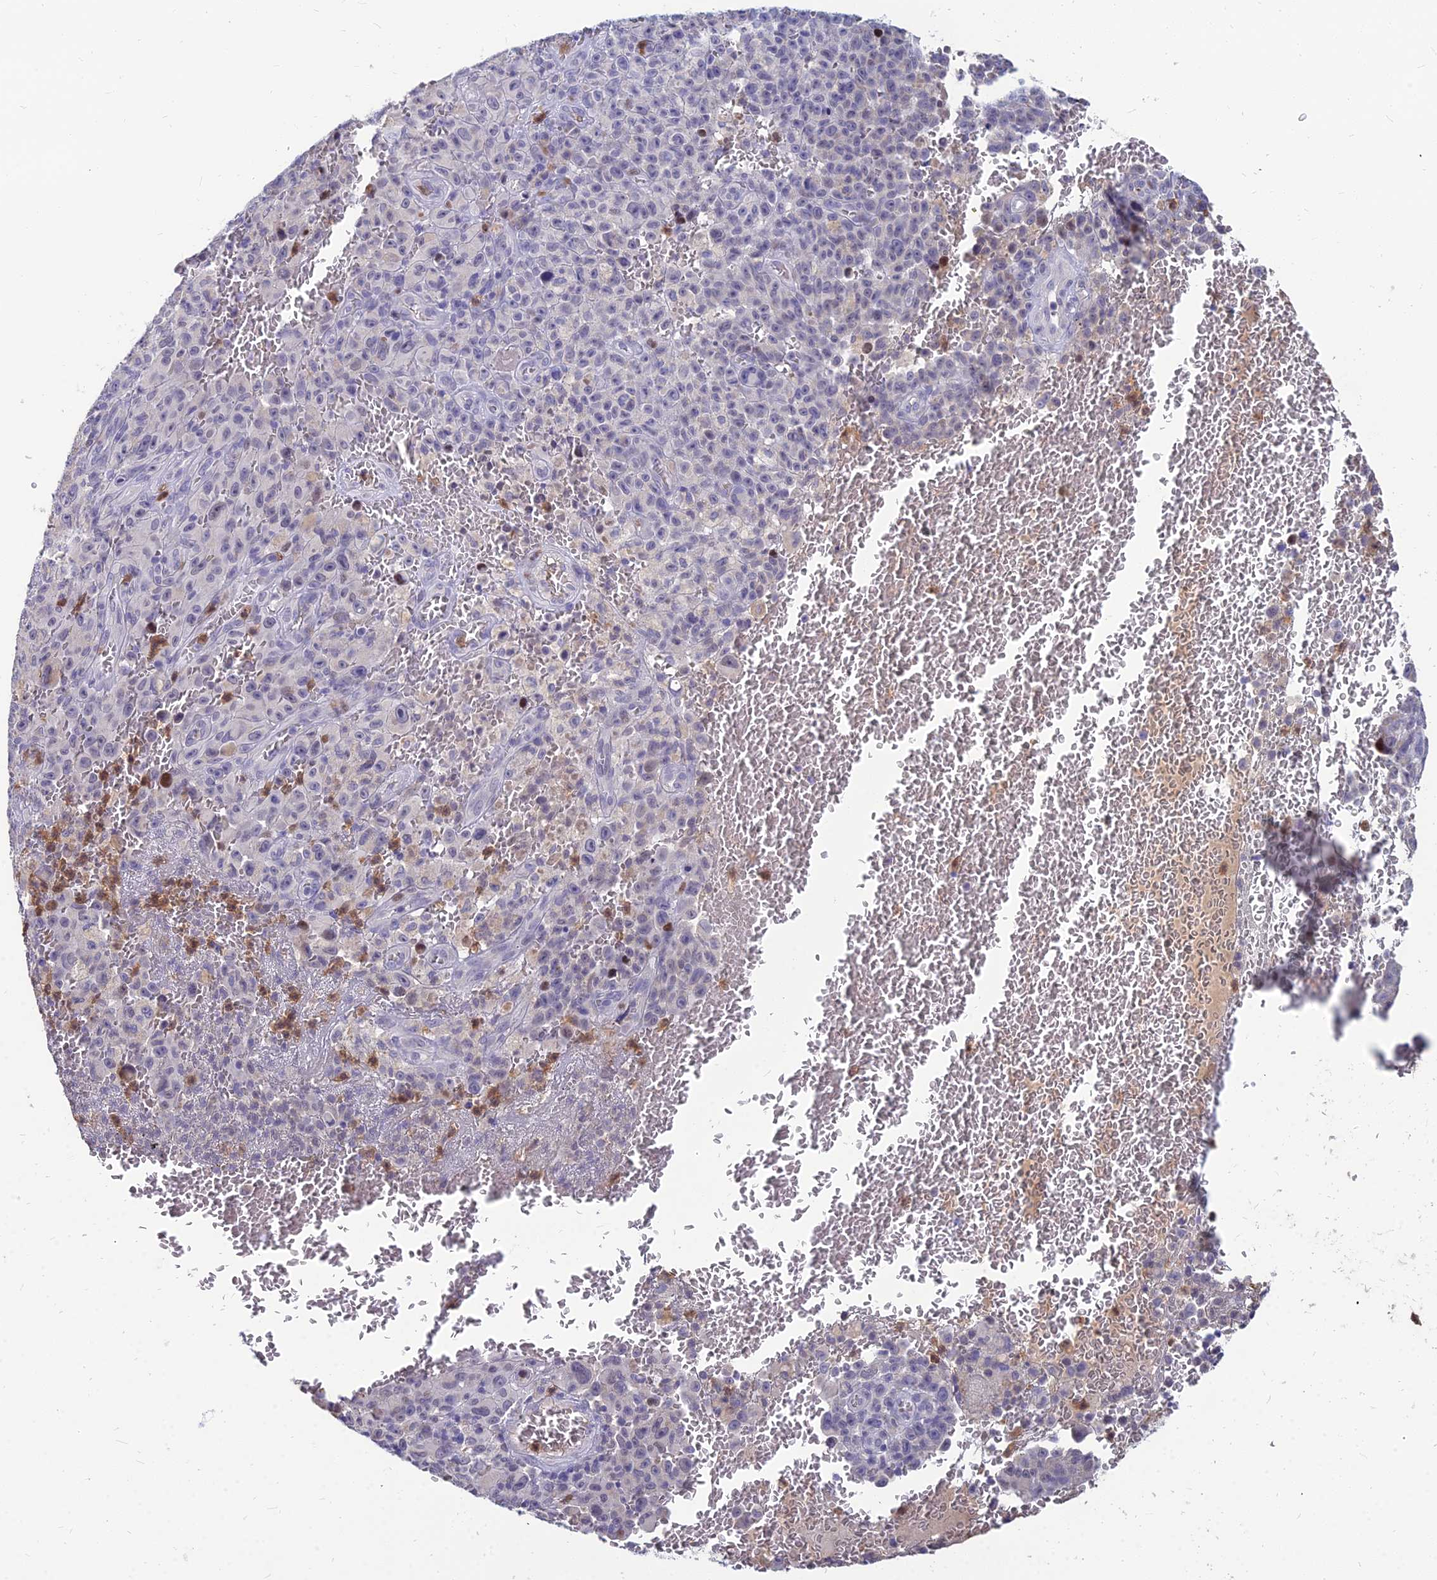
{"staining": {"intensity": "negative", "quantity": "none", "location": "none"}, "tissue": "melanoma", "cell_type": "Tumor cells", "image_type": "cancer", "snomed": [{"axis": "morphology", "description": "Malignant melanoma, NOS"}, {"axis": "topography", "description": "Skin"}], "caption": "Immunohistochemical staining of melanoma demonstrates no significant positivity in tumor cells. (IHC, brightfield microscopy, high magnification).", "gene": "GOLGA6D", "patient": {"sex": "female", "age": 82}}